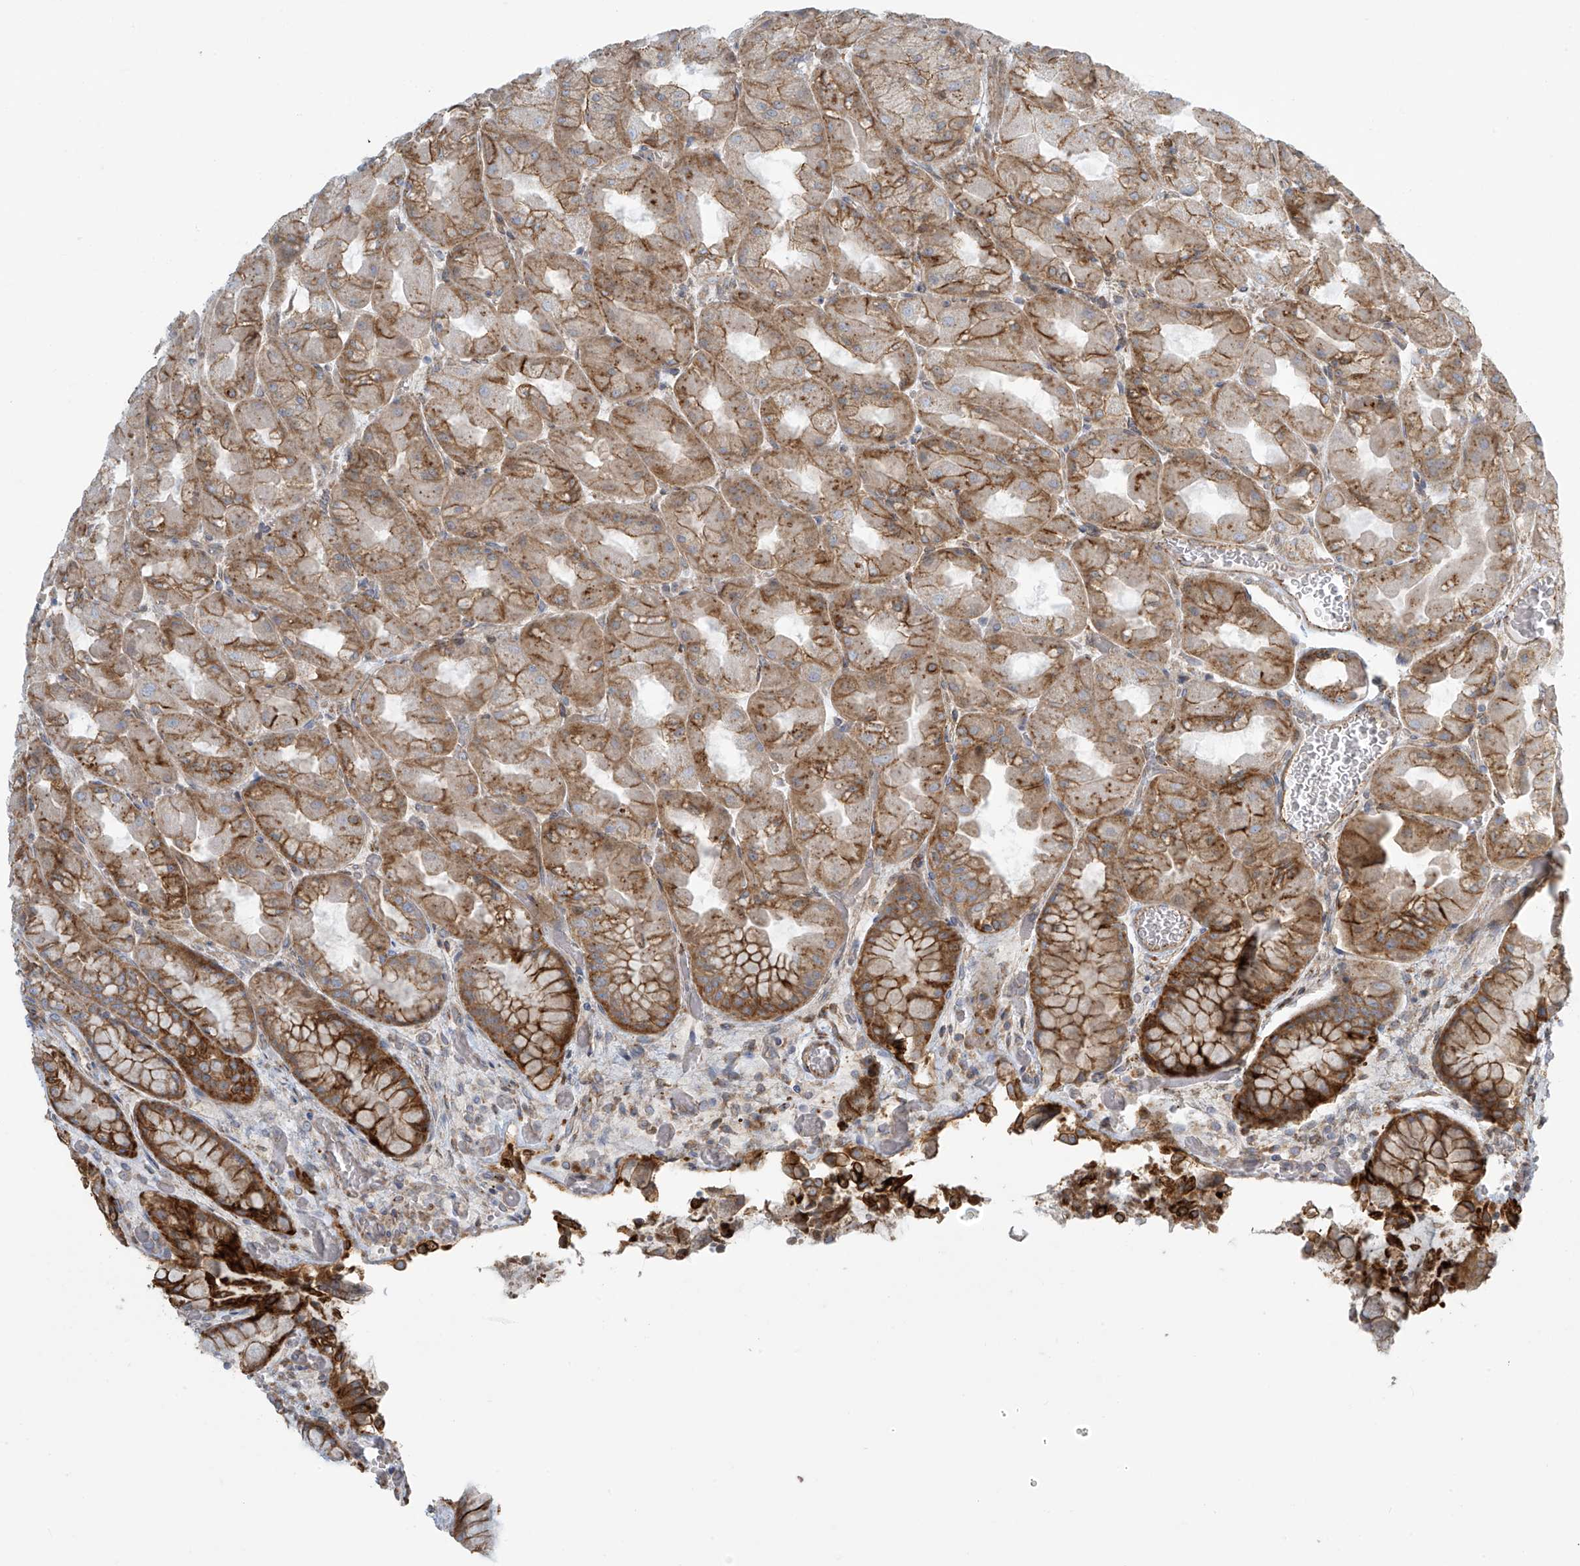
{"staining": {"intensity": "moderate", "quantity": ">75%", "location": "cytoplasmic/membranous"}, "tissue": "stomach", "cell_type": "Glandular cells", "image_type": "normal", "snomed": [{"axis": "morphology", "description": "Normal tissue, NOS"}, {"axis": "topography", "description": "Stomach"}], "caption": "Protein expression by immunohistochemistry (IHC) exhibits moderate cytoplasmic/membranous positivity in about >75% of glandular cells in unremarkable stomach. Using DAB (brown) and hematoxylin (blue) stains, captured at high magnification using brightfield microscopy.", "gene": "LZTS3", "patient": {"sex": "female", "age": 61}}